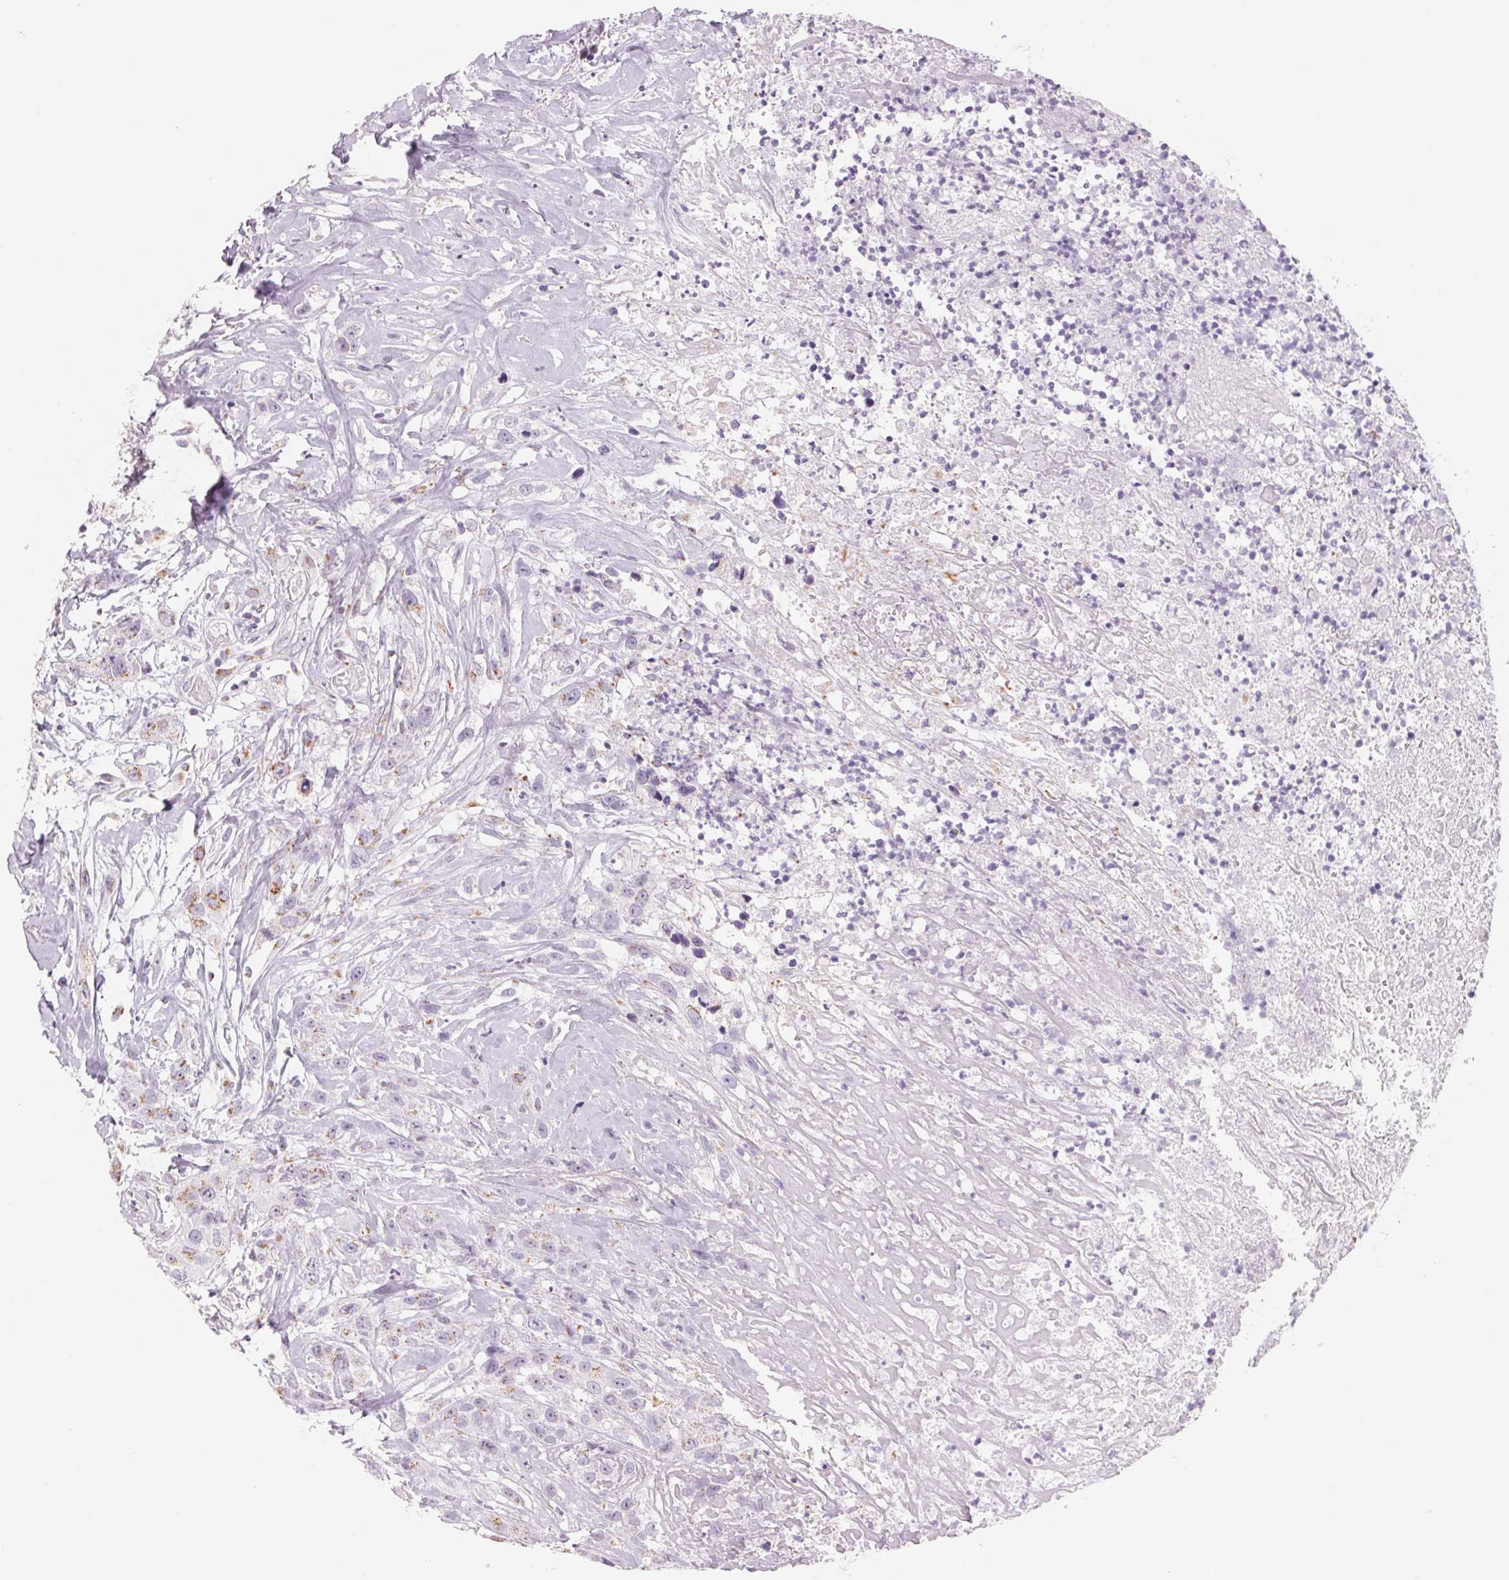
{"staining": {"intensity": "moderate", "quantity": "25%-75%", "location": "cytoplasmic/membranous"}, "tissue": "head and neck cancer", "cell_type": "Tumor cells", "image_type": "cancer", "snomed": [{"axis": "morphology", "description": "Squamous cell carcinoma, NOS"}, {"axis": "topography", "description": "Head-Neck"}], "caption": "An image of human head and neck cancer stained for a protein exhibits moderate cytoplasmic/membranous brown staining in tumor cells. (Stains: DAB in brown, nuclei in blue, Microscopy: brightfield microscopy at high magnification).", "gene": "GALNT7", "patient": {"sex": "male", "age": 57}}